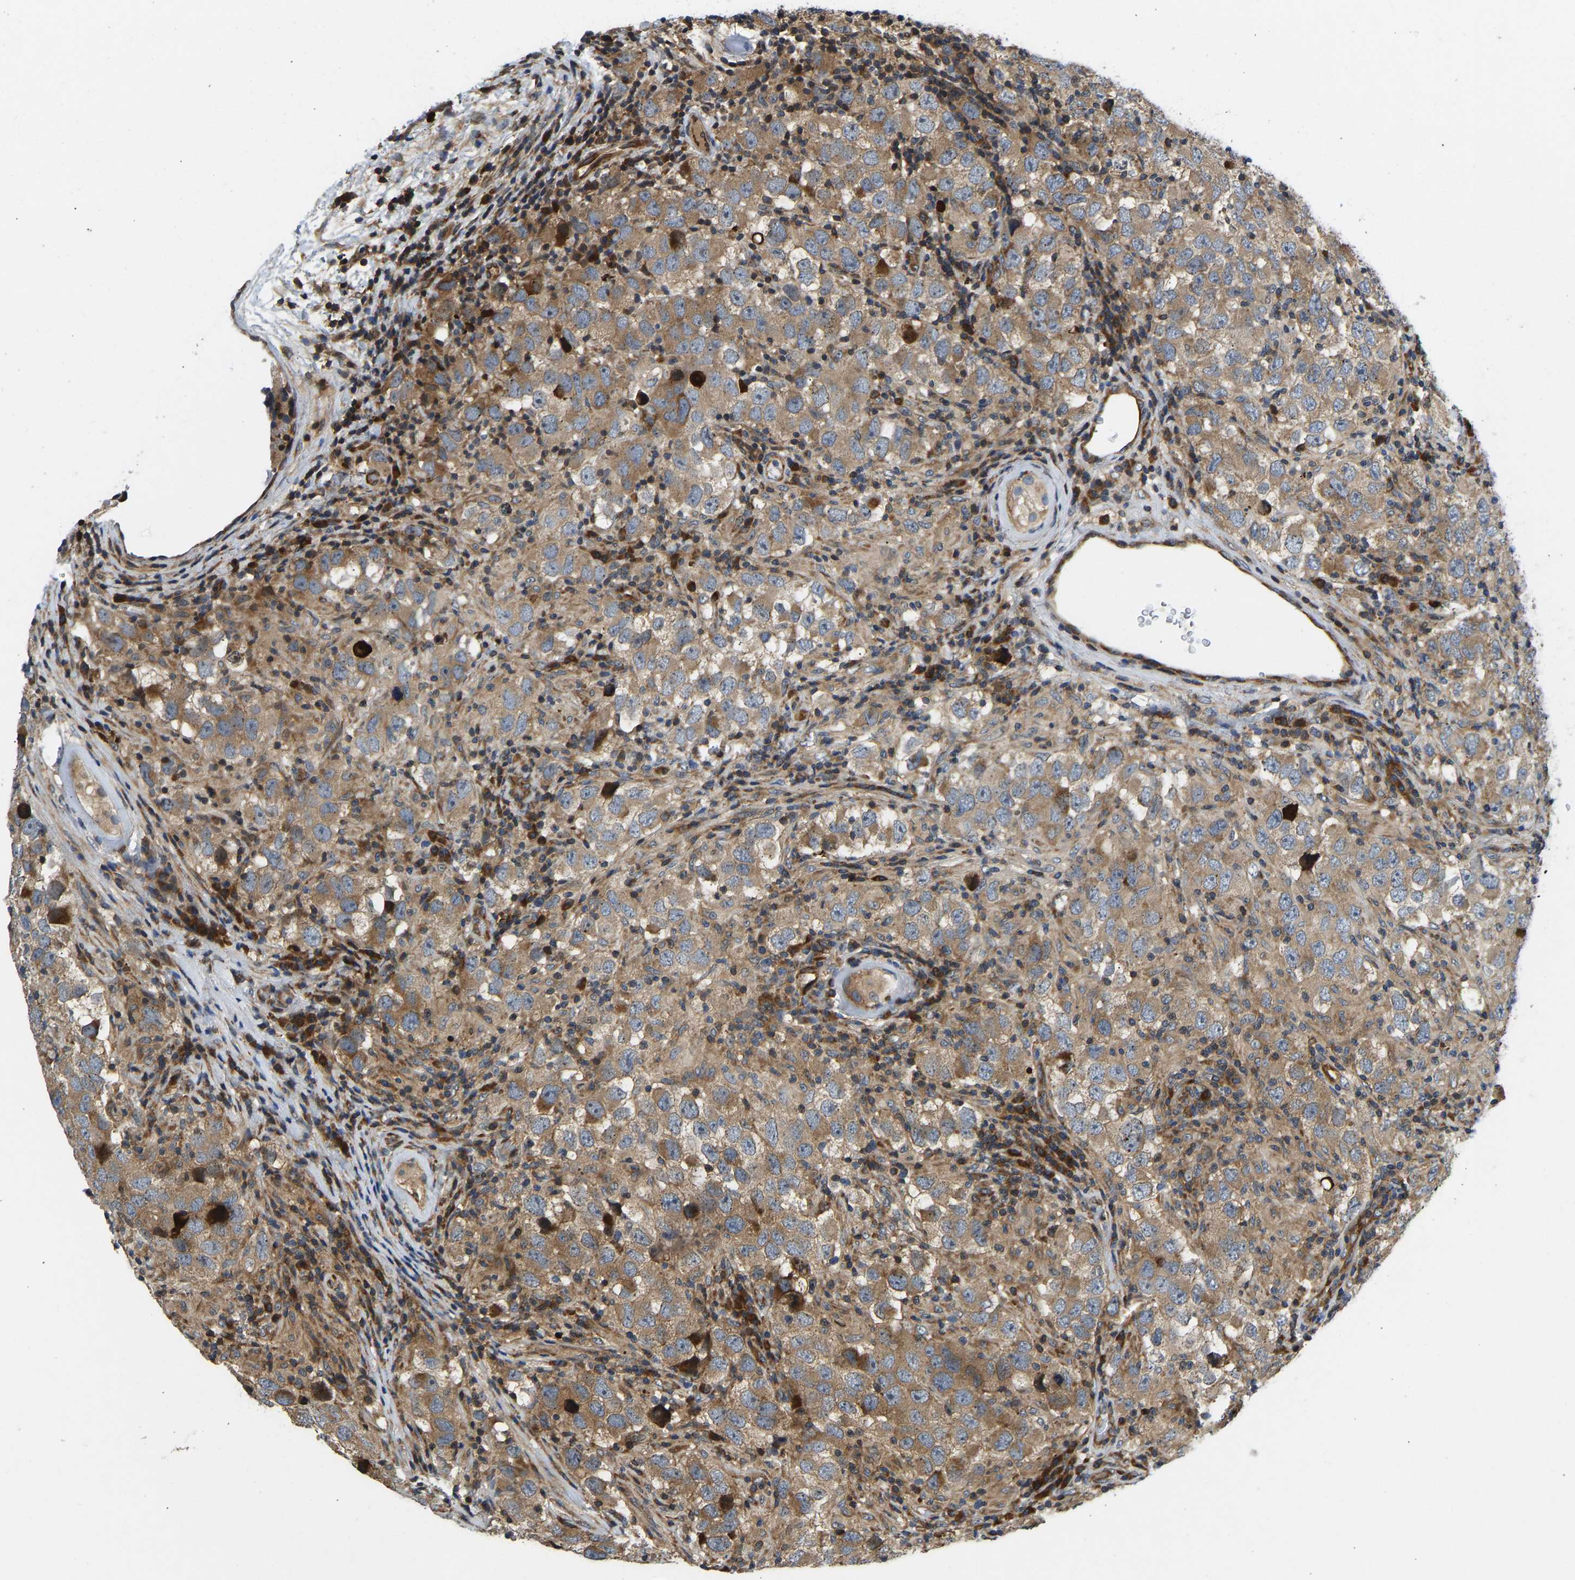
{"staining": {"intensity": "moderate", "quantity": ">75%", "location": "cytoplasmic/membranous"}, "tissue": "testis cancer", "cell_type": "Tumor cells", "image_type": "cancer", "snomed": [{"axis": "morphology", "description": "Carcinoma, Embryonal, NOS"}, {"axis": "topography", "description": "Testis"}], "caption": "Protein staining by immunohistochemistry (IHC) demonstrates moderate cytoplasmic/membranous staining in about >75% of tumor cells in testis embryonal carcinoma.", "gene": "RASGRF2", "patient": {"sex": "male", "age": 21}}